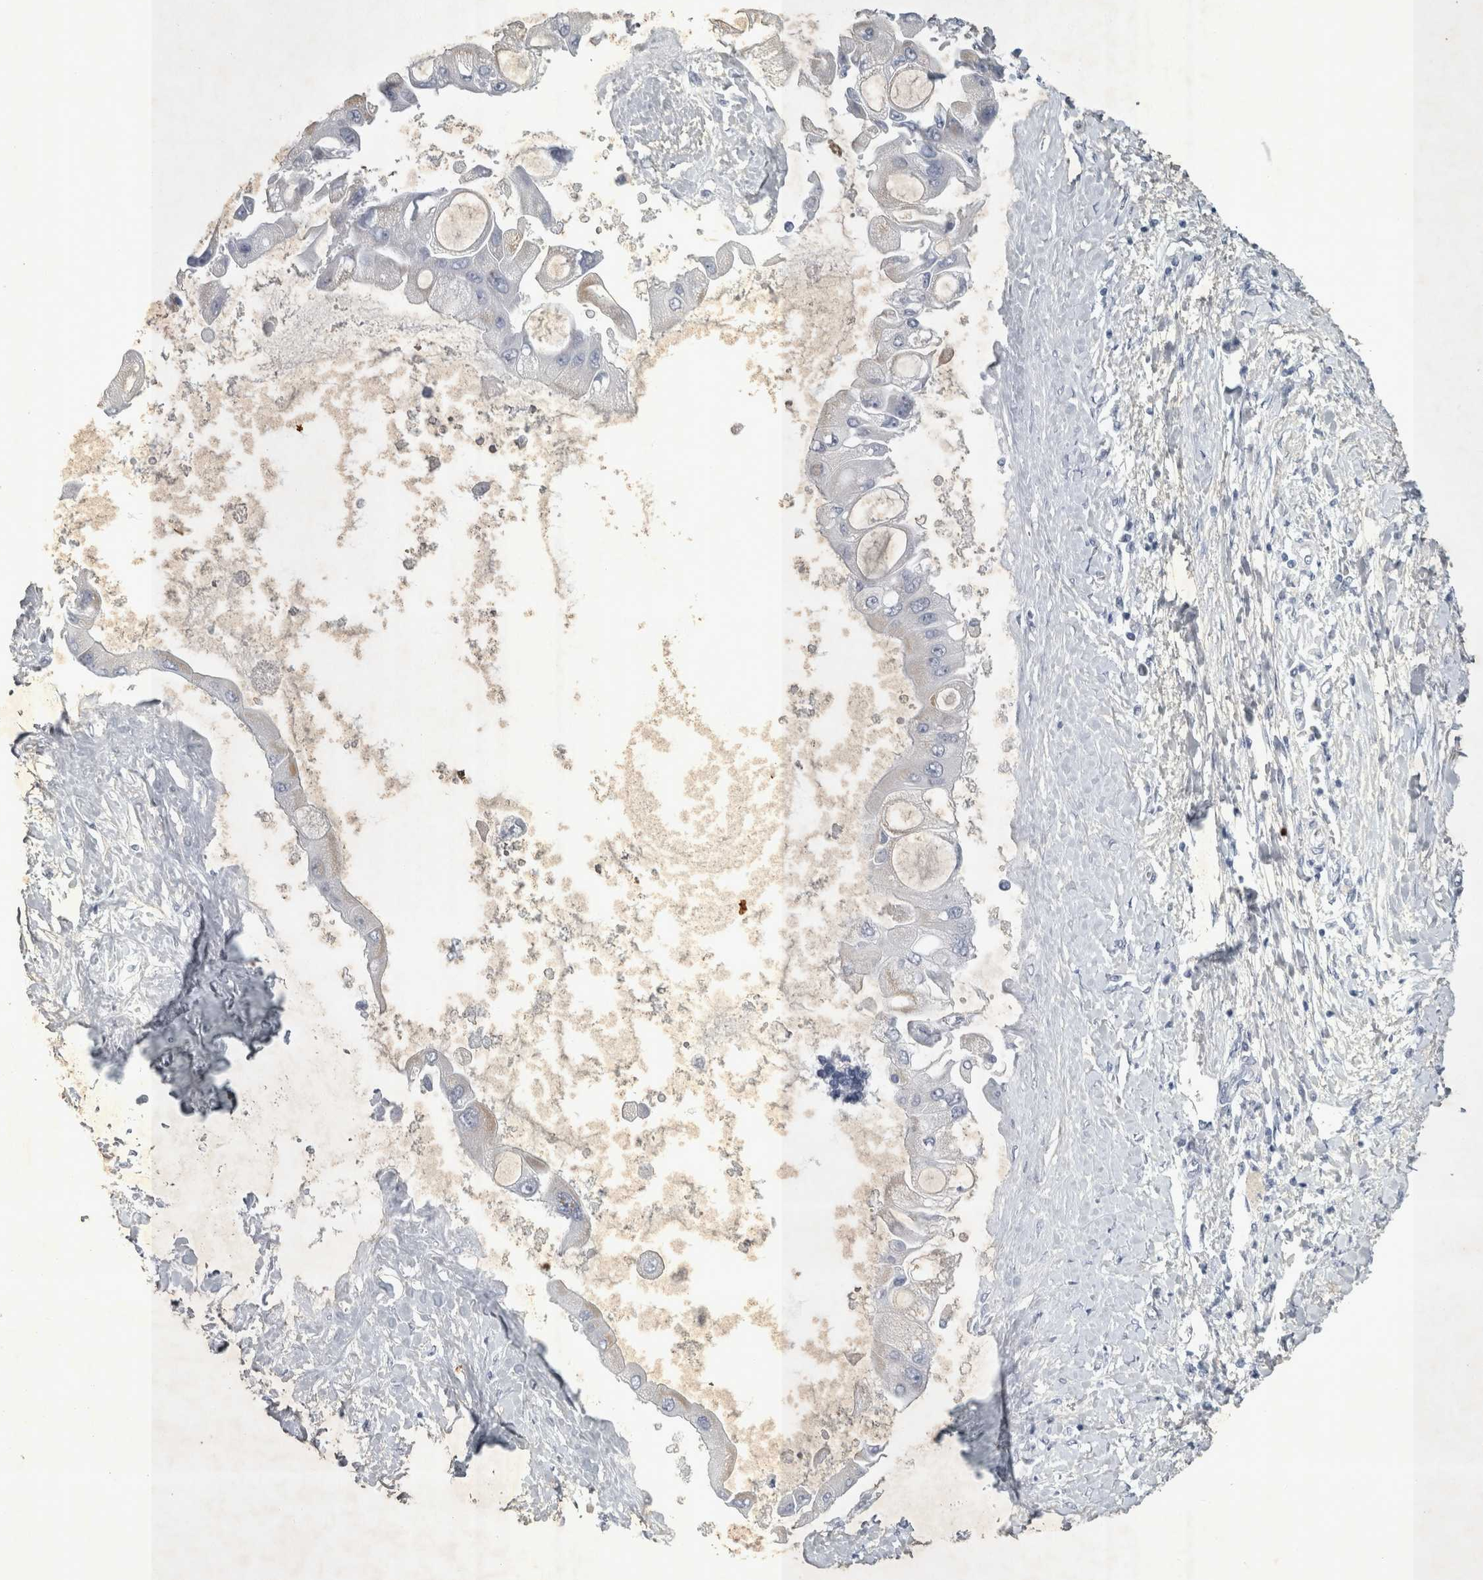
{"staining": {"intensity": "negative", "quantity": "none", "location": "none"}, "tissue": "liver cancer", "cell_type": "Tumor cells", "image_type": "cancer", "snomed": [{"axis": "morphology", "description": "Cholangiocarcinoma"}, {"axis": "topography", "description": "Liver"}], "caption": "The IHC image has no significant expression in tumor cells of liver cancer (cholangiocarcinoma) tissue.", "gene": "FXYD7", "patient": {"sex": "male", "age": 50}}